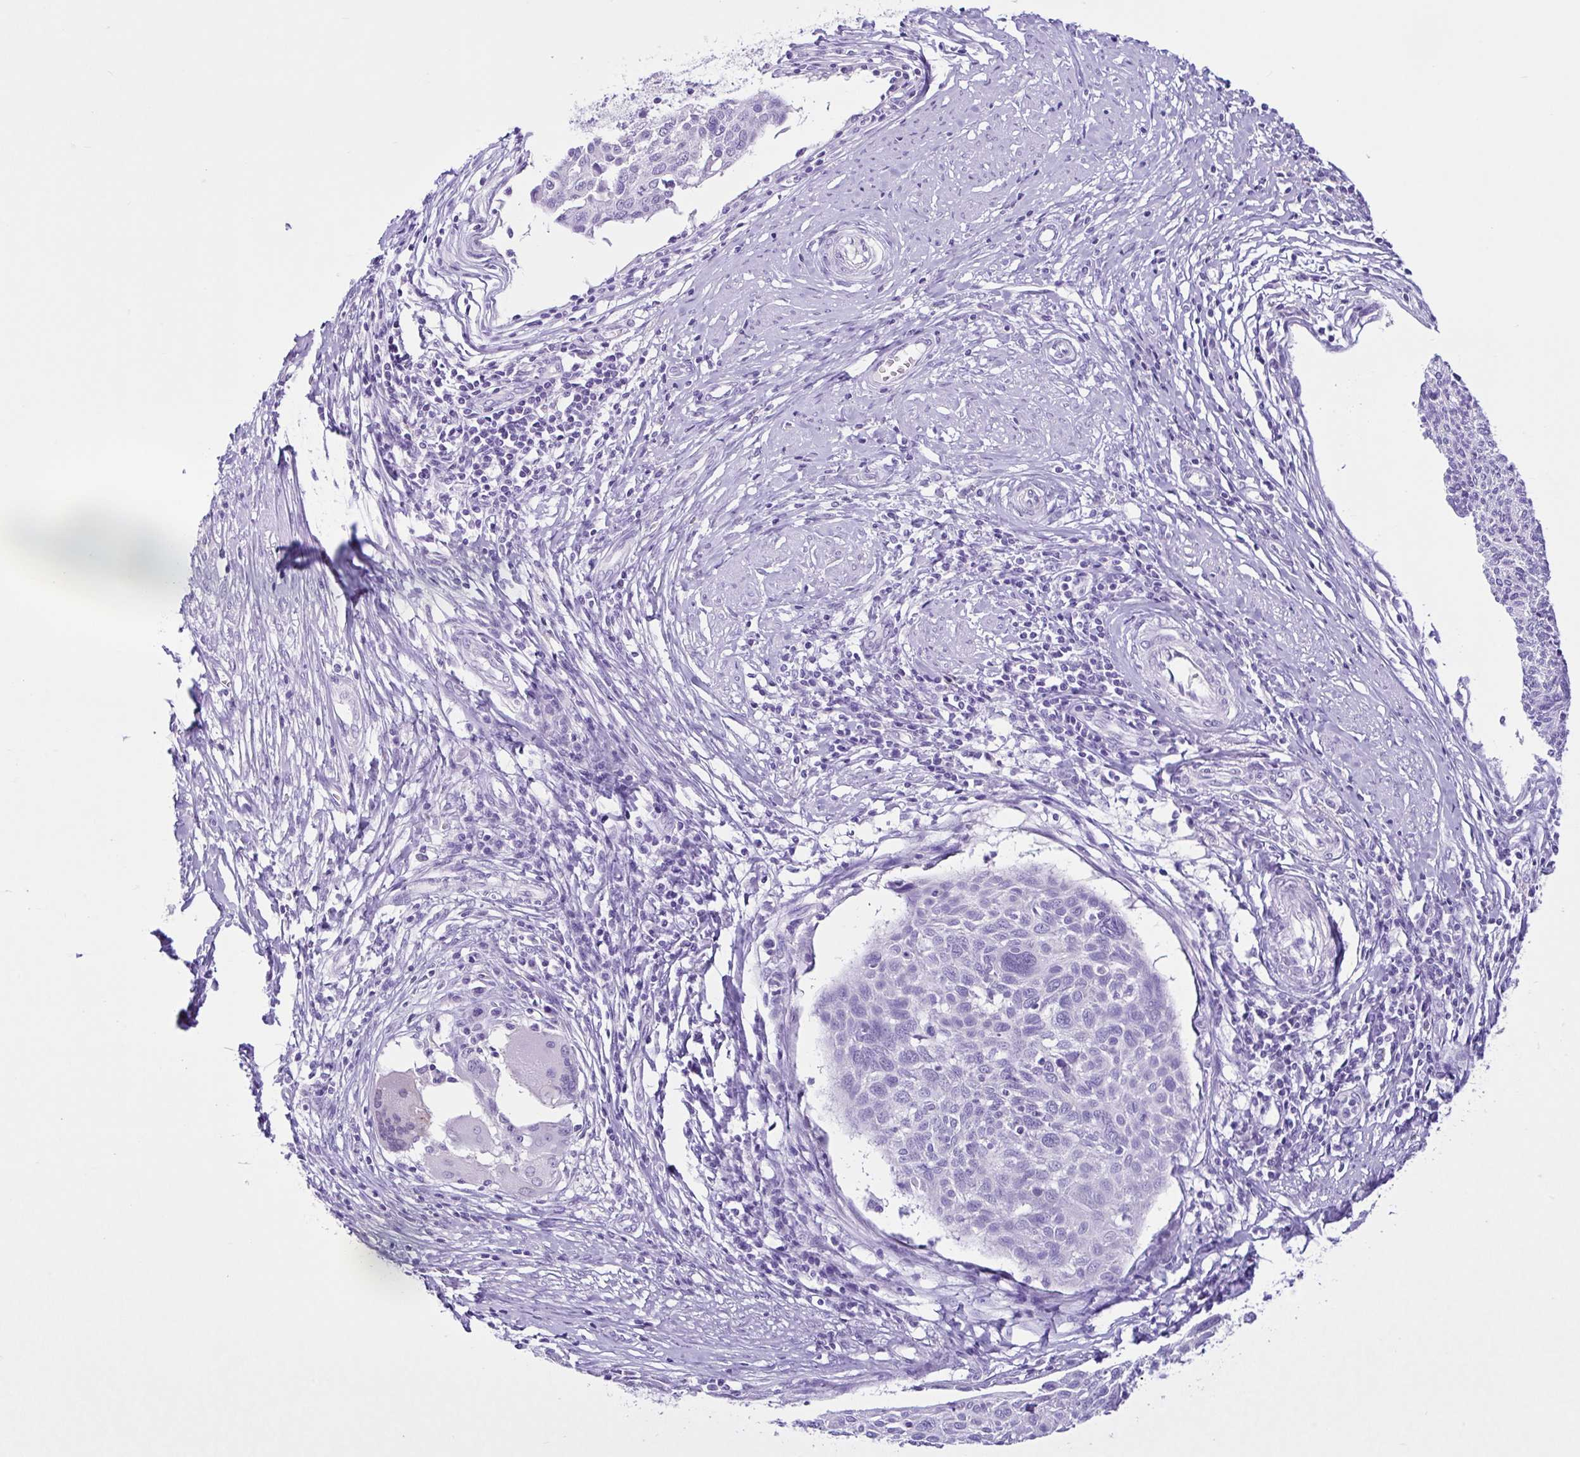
{"staining": {"intensity": "negative", "quantity": "none", "location": "none"}, "tissue": "cervical cancer", "cell_type": "Tumor cells", "image_type": "cancer", "snomed": [{"axis": "morphology", "description": "Squamous cell carcinoma, NOS"}, {"axis": "topography", "description": "Cervix"}], "caption": "IHC micrograph of neoplastic tissue: squamous cell carcinoma (cervical) stained with DAB demonstrates no significant protein staining in tumor cells.", "gene": "CYP19A1", "patient": {"sex": "female", "age": 49}}